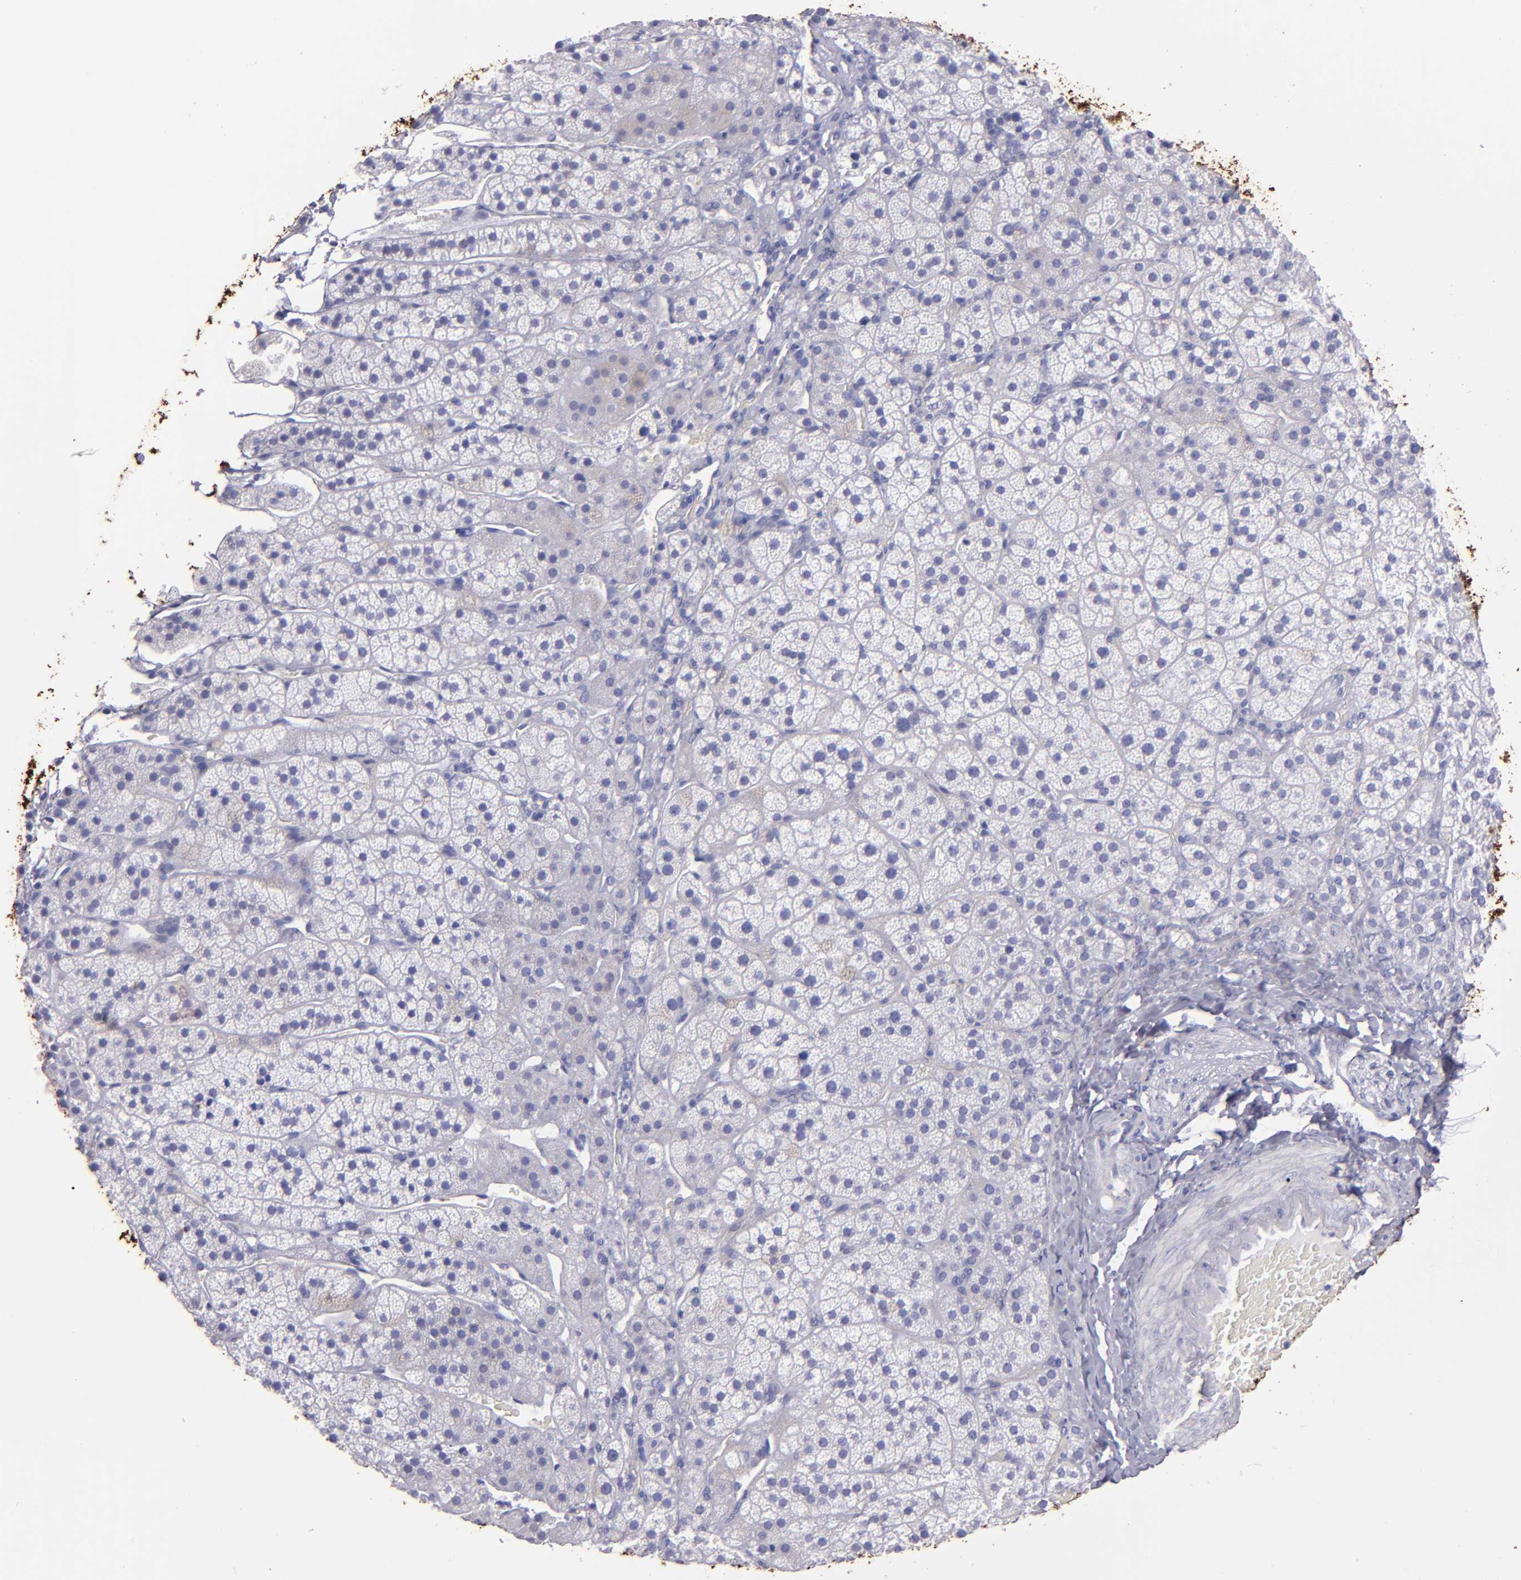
{"staining": {"intensity": "negative", "quantity": "none", "location": "none"}, "tissue": "adrenal gland", "cell_type": "Glandular cells", "image_type": "normal", "snomed": [{"axis": "morphology", "description": "Normal tissue, NOS"}, {"axis": "topography", "description": "Adrenal gland"}], "caption": "Protein analysis of unremarkable adrenal gland displays no significant staining in glandular cells.", "gene": "TG", "patient": {"sex": "female", "age": 44}}